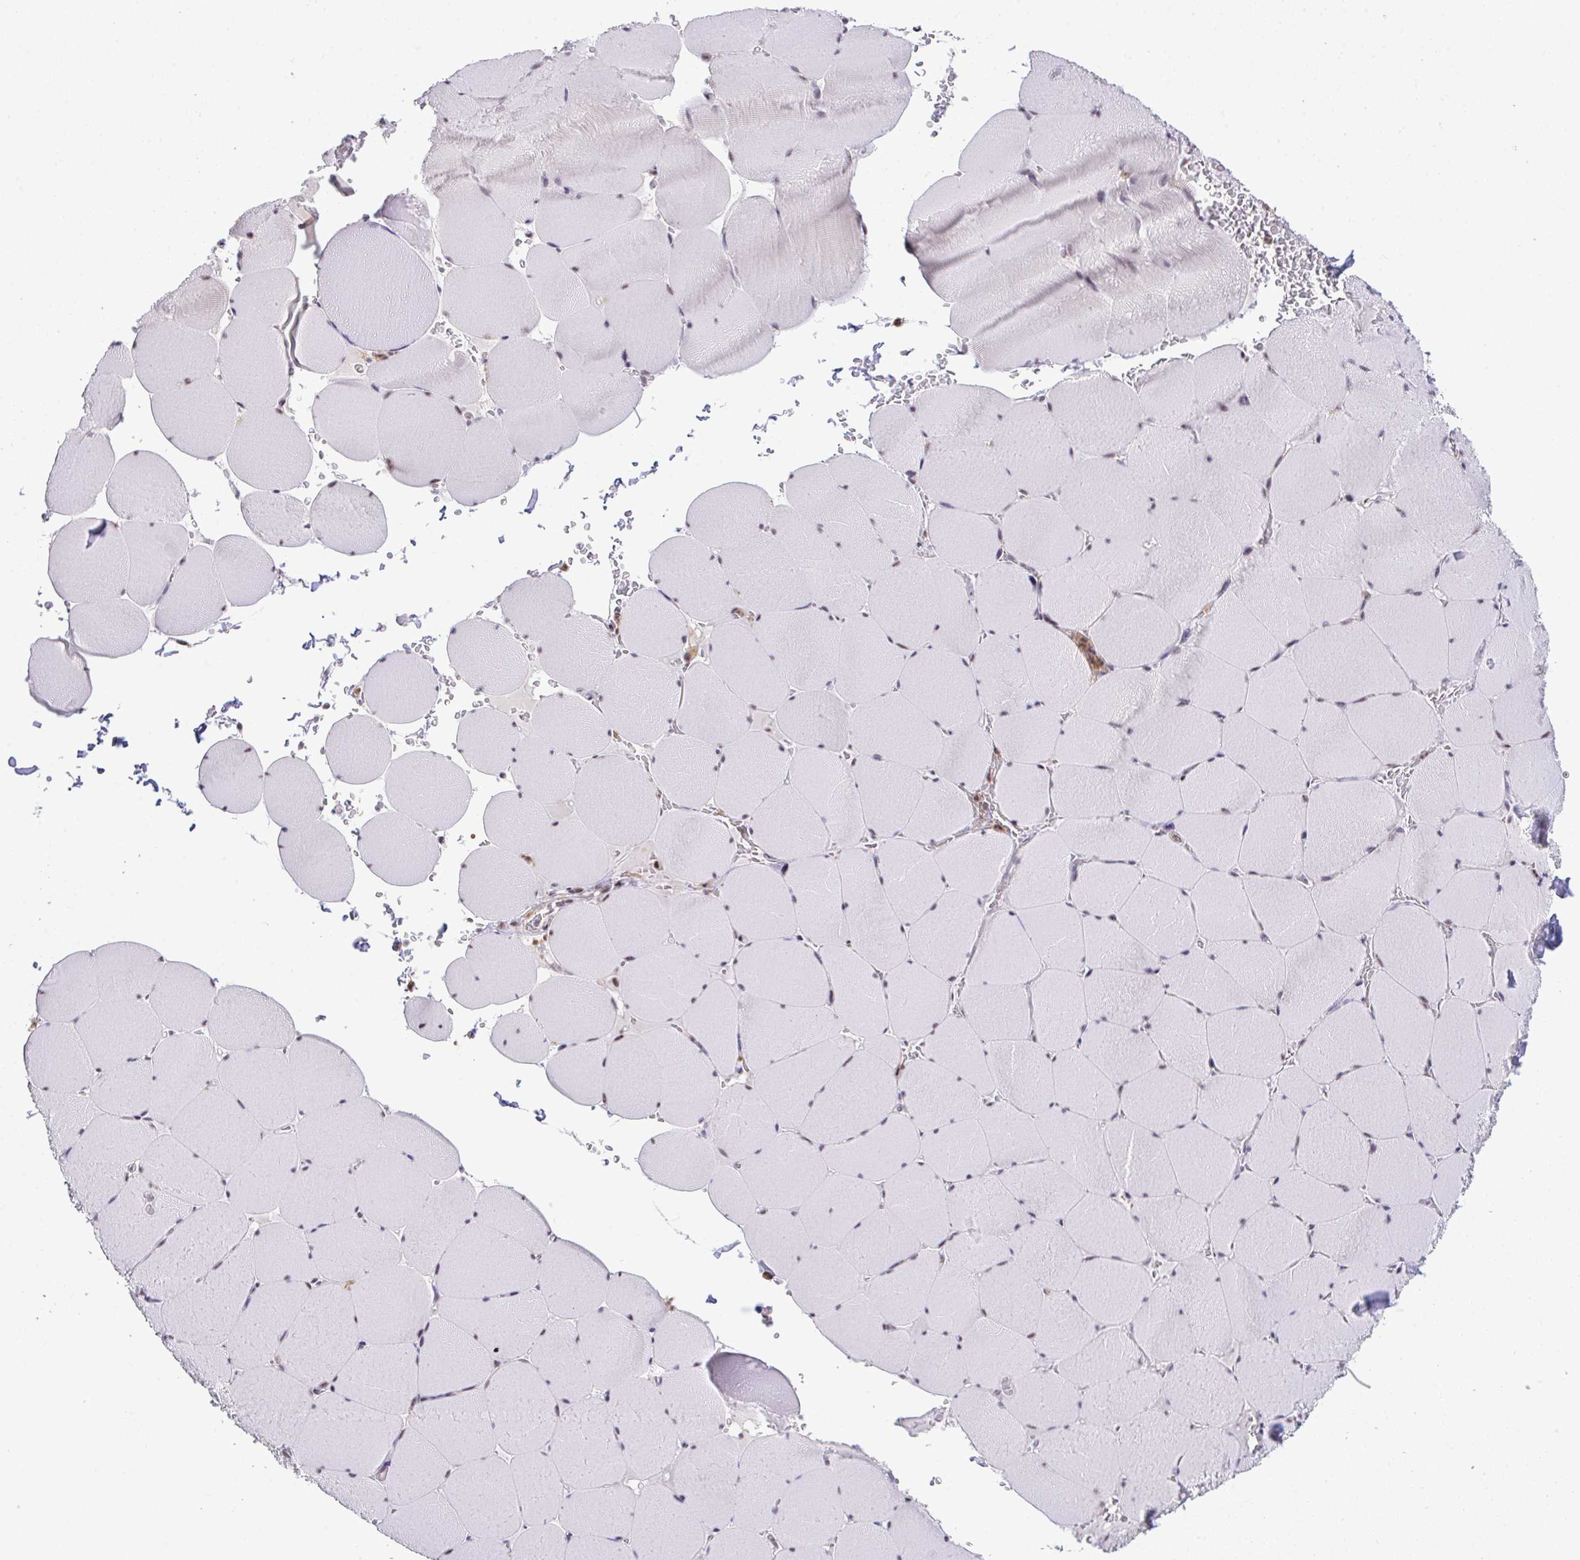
{"staining": {"intensity": "negative", "quantity": "none", "location": "none"}, "tissue": "skeletal muscle", "cell_type": "Myocytes", "image_type": "normal", "snomed": [{"axis": "morphology", "description": "Normal tissue, NOS"}, {"axis": "topography", "description": "Skeletal muscle"}, {"axis": "topography", "description": "Head-Neck"}], "caption": "Immunohistochemical staining of unremarkable skeletal muscle displays no significant expression in myocytes.", "gene": "OR6K3", "patient": {"sex": "male", "age": 66}}